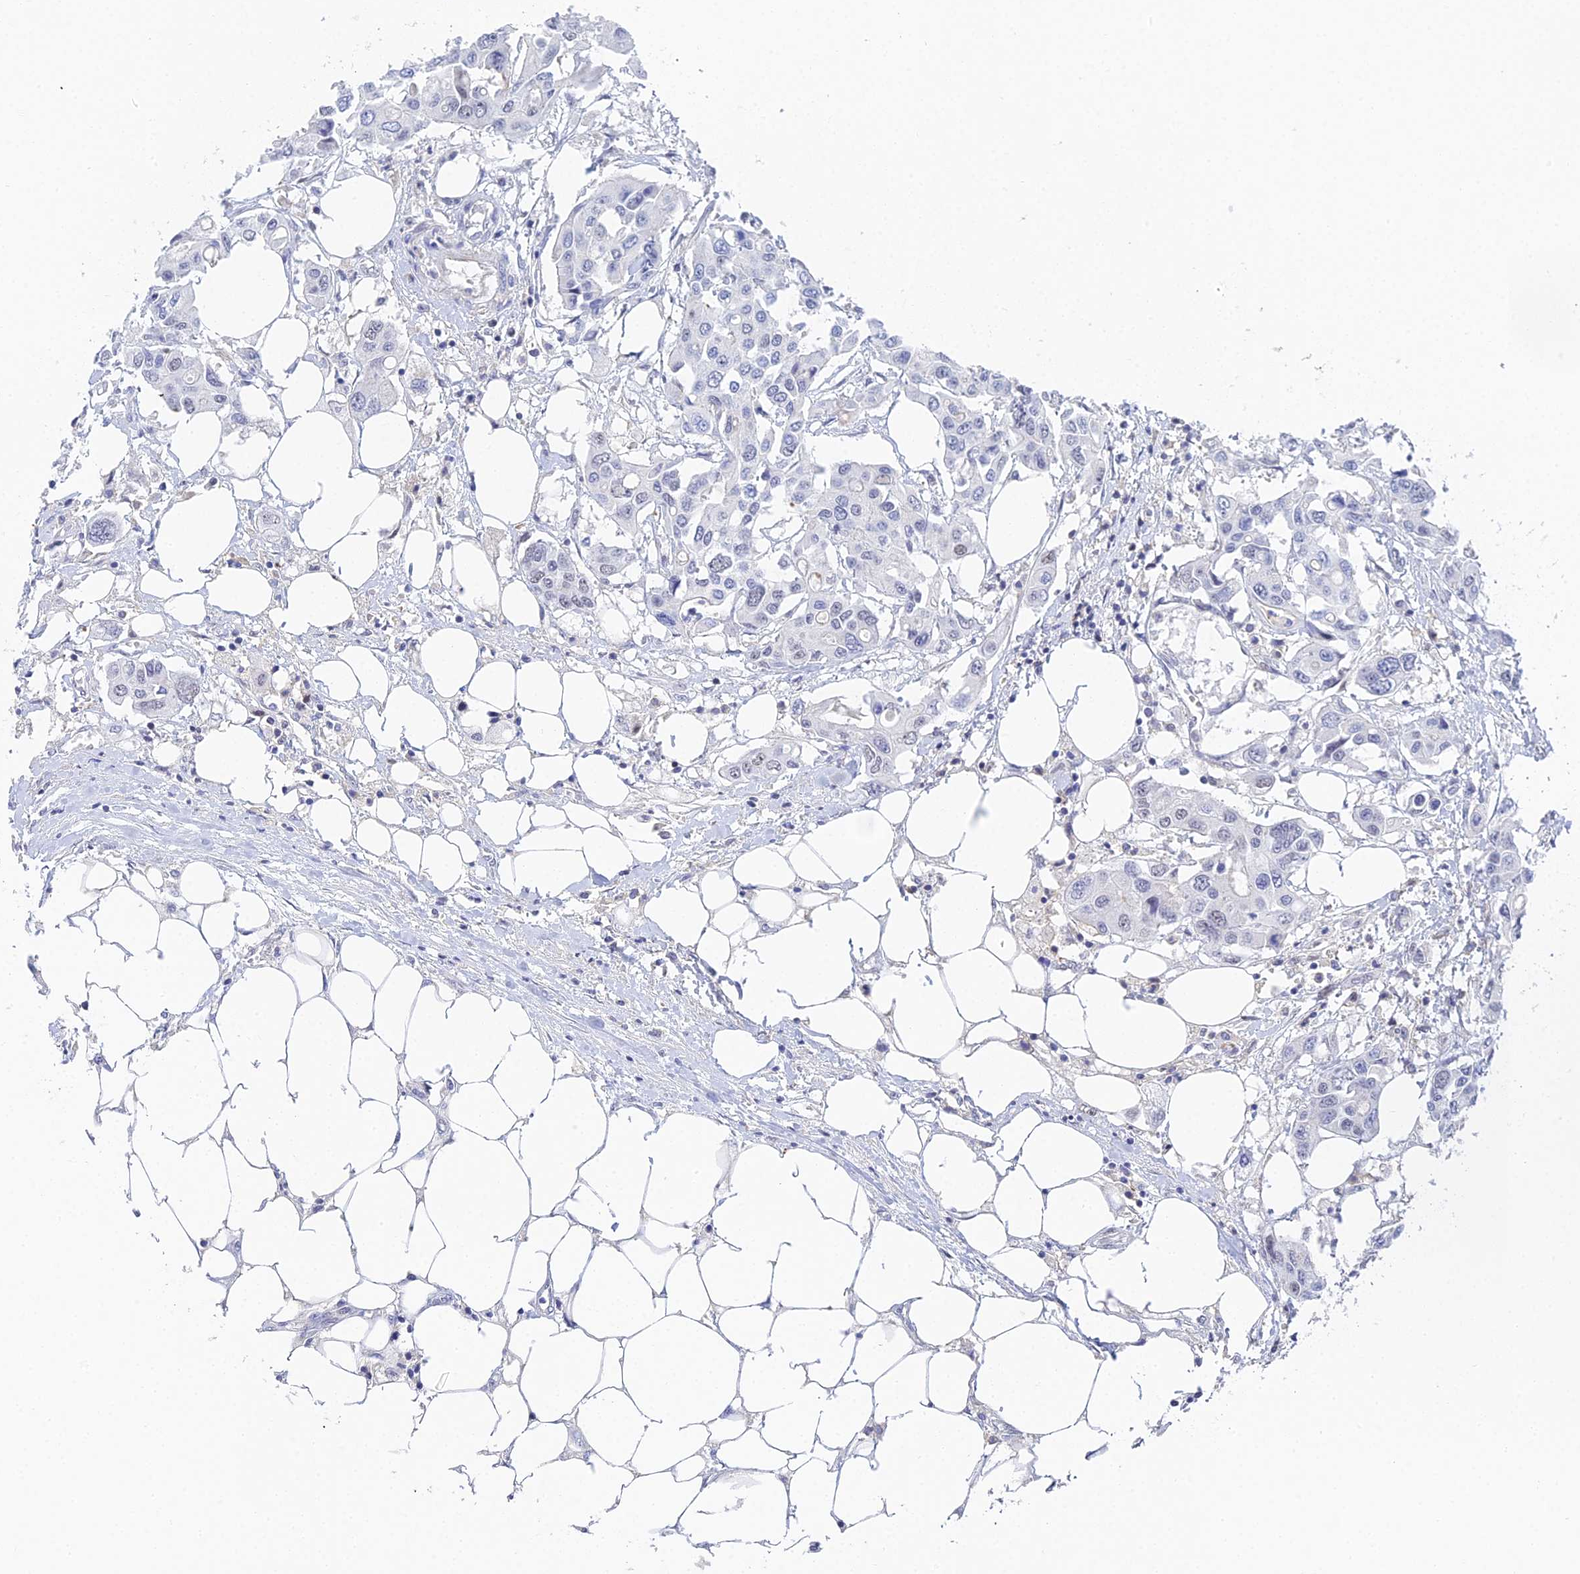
{"staining": {"intensity": "negative", "quantity": "none", "location": "none"}, "tissue": "colorectal cancer", "cell_type": "Tumor cells", "image_type": "cancer", "snomed": [{"axis": "morphology", "description": "Adenocarcinoma, NOS"}, {"axis": "topography", "description": "Colon"}], "caption": "Immunohistochemistry of human adenocarcinoma (colorectal) shows no positivity in tumor cells. (Immunohistochemistry (ihc), brightfield microscopy, high magnification).", "gene": "MCM2", "patient": {"sex": "male", "age": 77}}